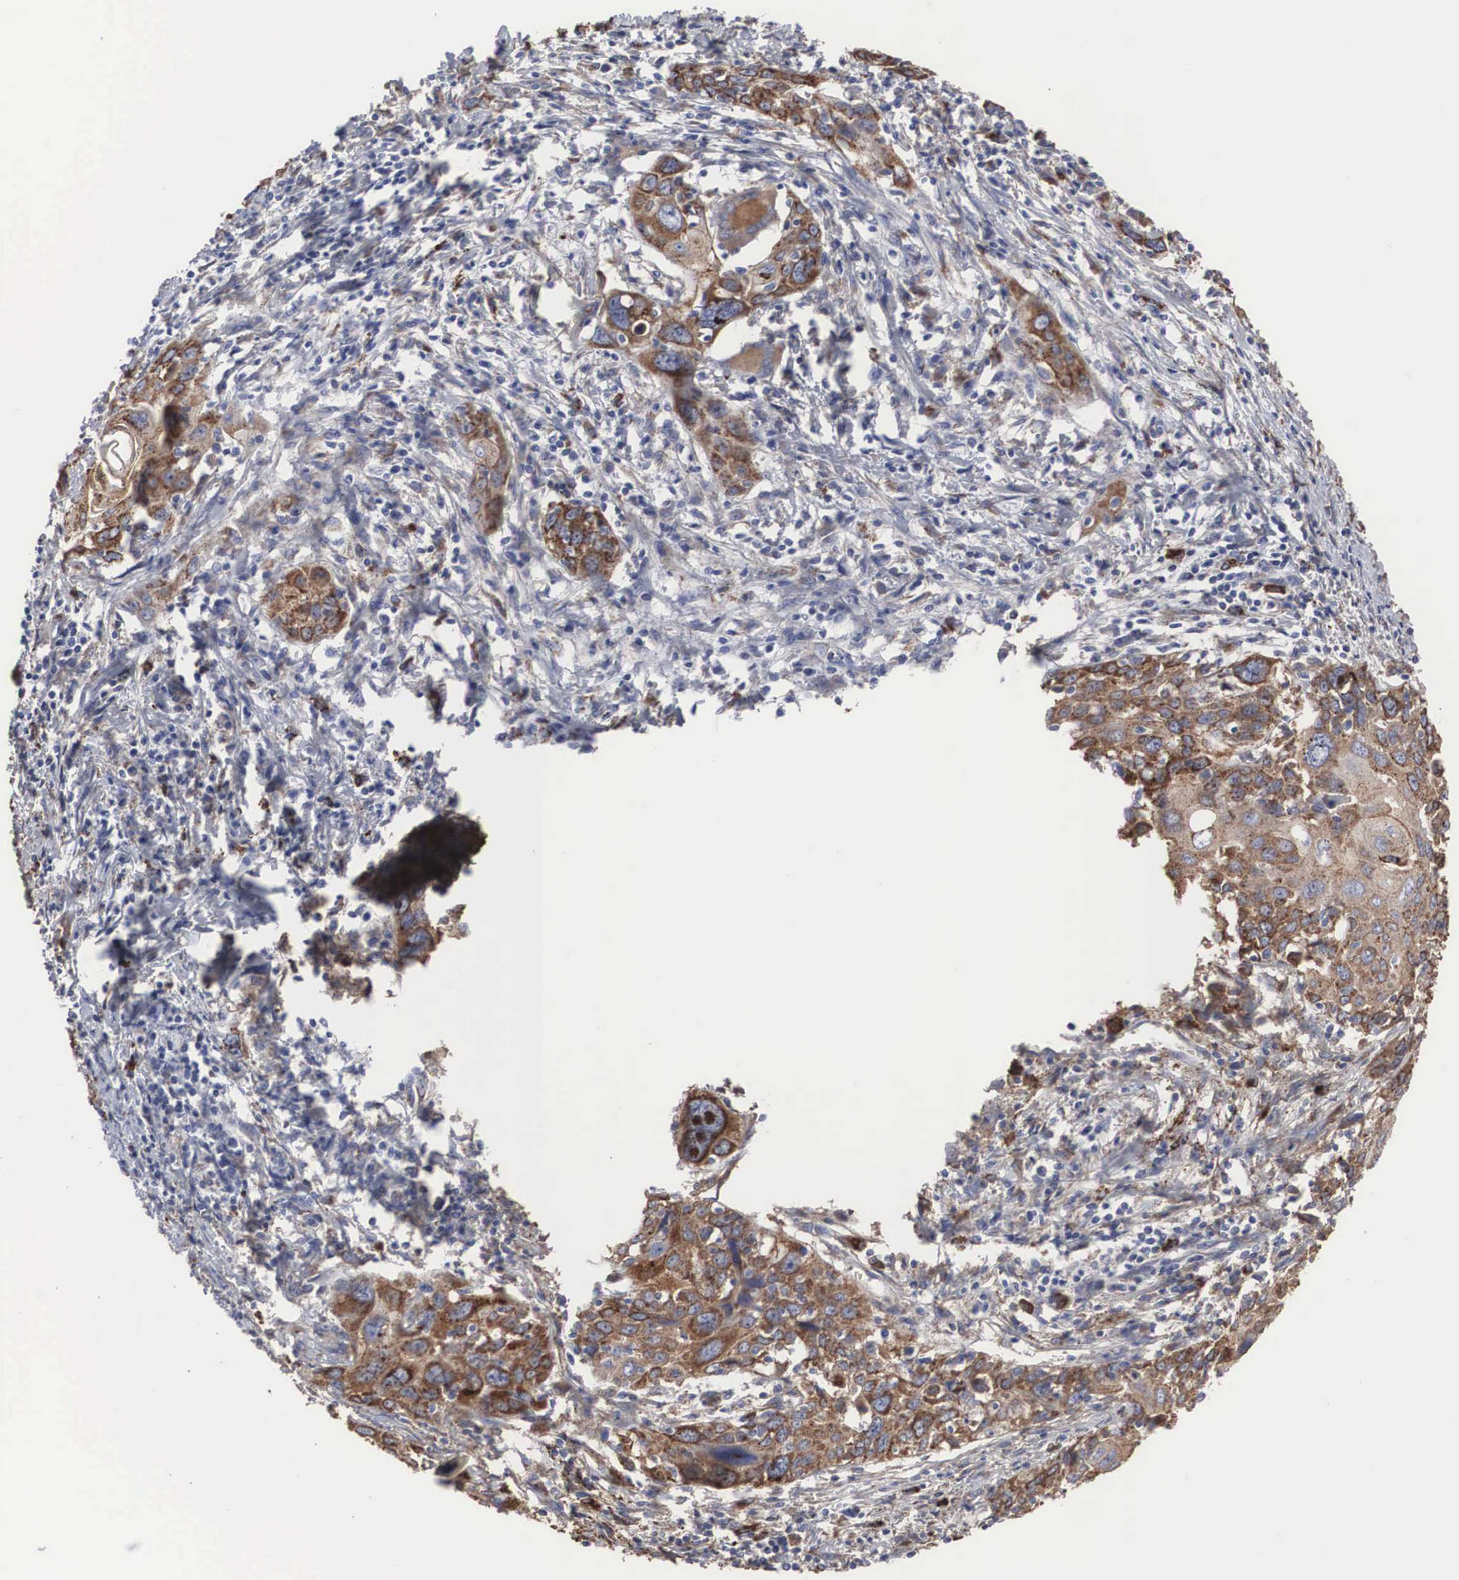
{"staining": {"intensity": "moderate", "quantity": "25%-75%", "location": "cytoplasmic/membranous"}, "tissue": "cervical cancer", "cell_type": "Tumor cells", "image_type": "cancer", "snomed": [{"axis": "morphology", "description": "Squamous cell carcinoma, NOS"}, {"axis": "topography", "description": "Cervix"}], "caption": "A brown stain shows moderate cytoplasmic/membranous positivity of a protein in human cervical squamous cell carcinoma tumor cells.", "gene": "LGALS3BP", "patient": {"sex": "female", "age": 54}}